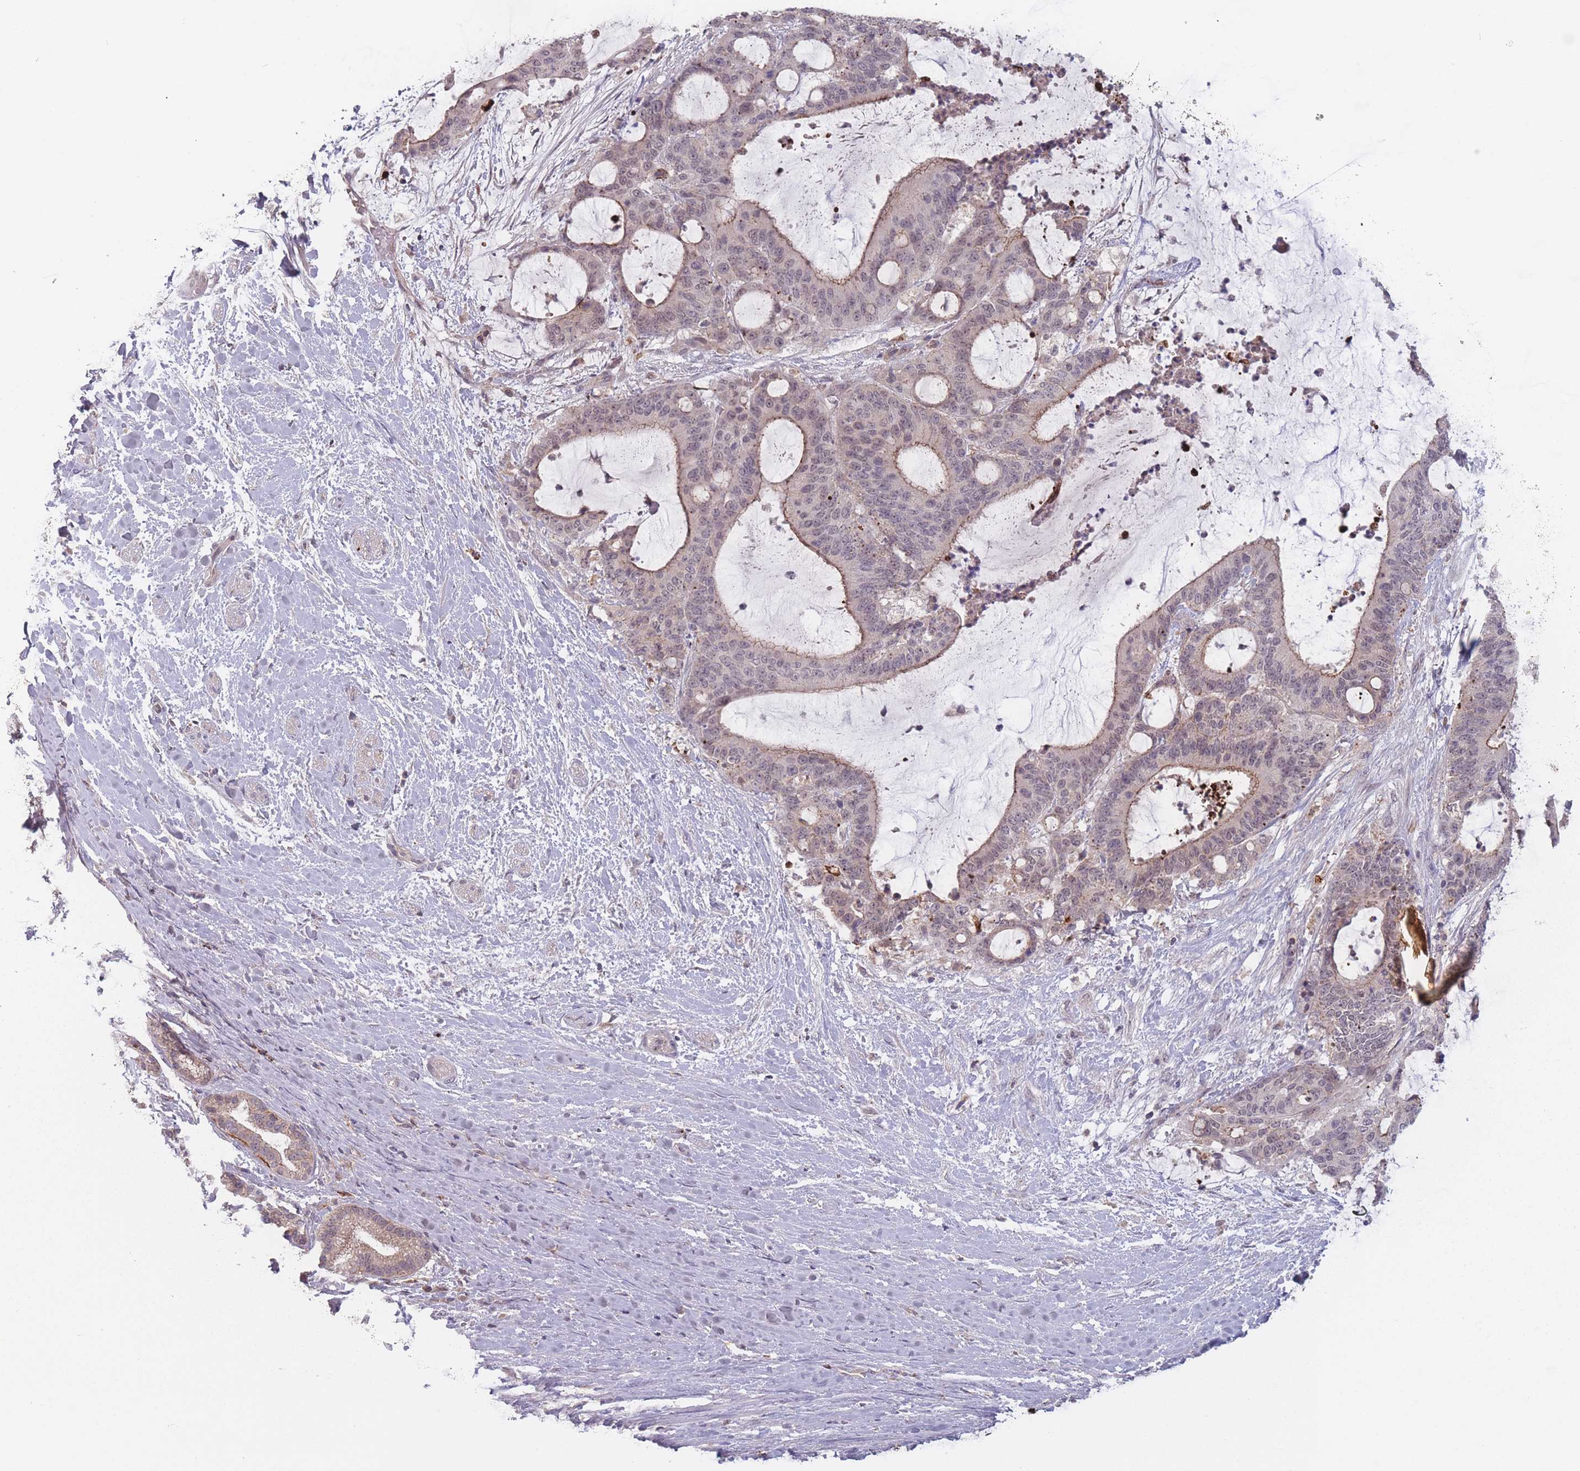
{"staining": {"intensity": "moderate", "quantity": "25%-75%", "location": "cytoplasmic/membranous"}, "tissue": "liver cancer", "cell_type": "Tumor cells", "image_type": "cancer", "snomed": [{"axis": "morphology", "description": "Normal tissue, NOS"}, {"axis": "morphology", "description": "Cholangiocarcinoma"}, {"axis": "topography", "description": "Liver"}, {"axis": "topography", "description": "Peripheral nerve tissue"}], "caption": "Brown immunohistochemical staining in human liver cancer (cholangiocarcinoma) demonstrates moderate cytoplasmic/membranous staining in about 25%-75% of tumor cells.", "gene": "TMEM232", "patient": {"sex": "female", "age": 73}}